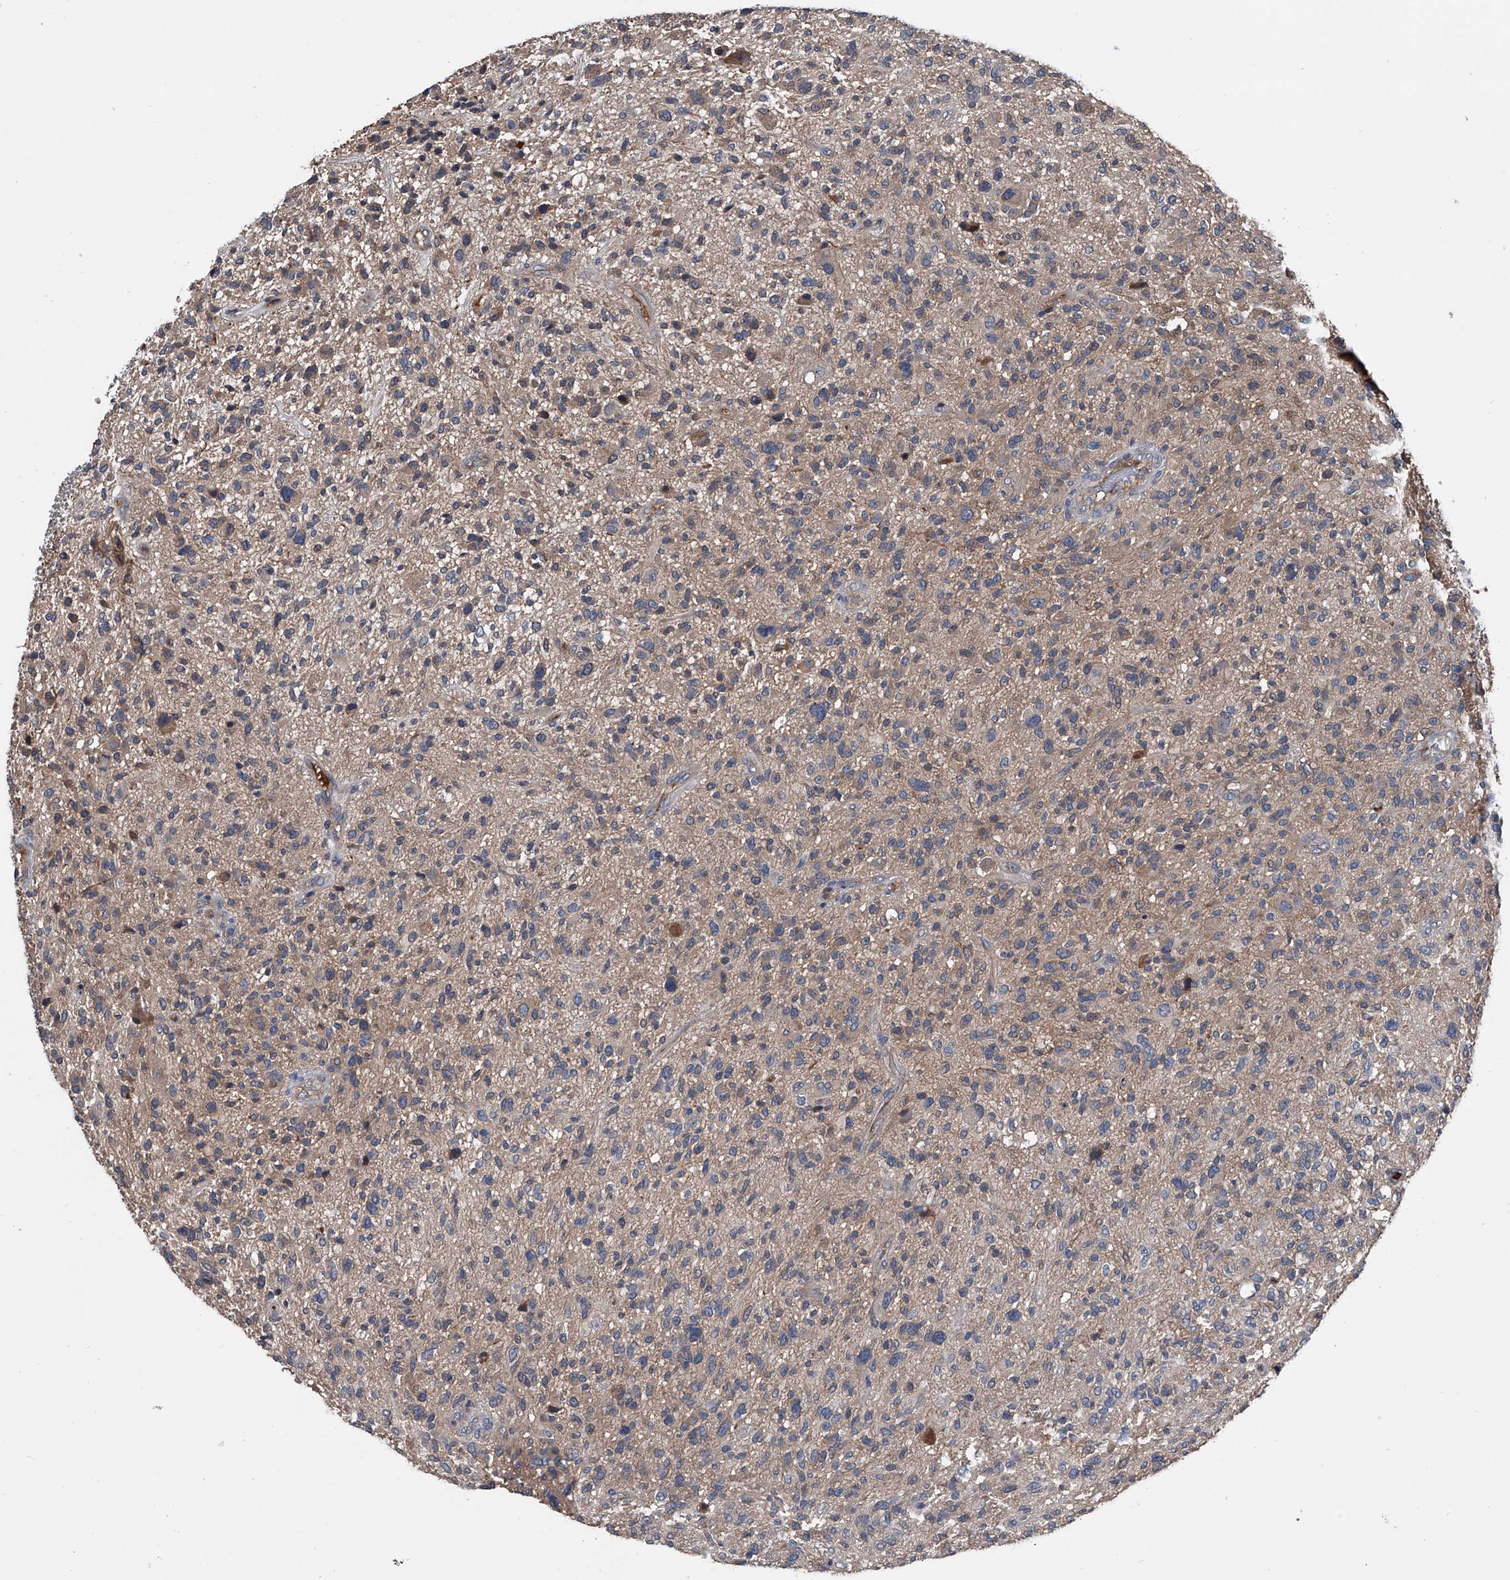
{"staining": {"intensity": "weak", "quantity": ">75%", "location": "cytoplasmic/membranous"}, "tissue": "glioma", "cell_type": "Tumor cells", "image_type": "cancer", "snomed": [{"axis": "morphology", "description": "Glioma, malignant, High grade"}, {"axis": "topography", "description": "Brain"}], "caption": "This image exhibits glioma stained with immunohistochemistry (IHC) to label a protein in brown. The cytoplasmic/membranous of tumor cells show weak positivity for the protein. Nuclei are counter-stained blue.", "gene": "KIF13A", "patient": {"sex": "male", "age": 47}}